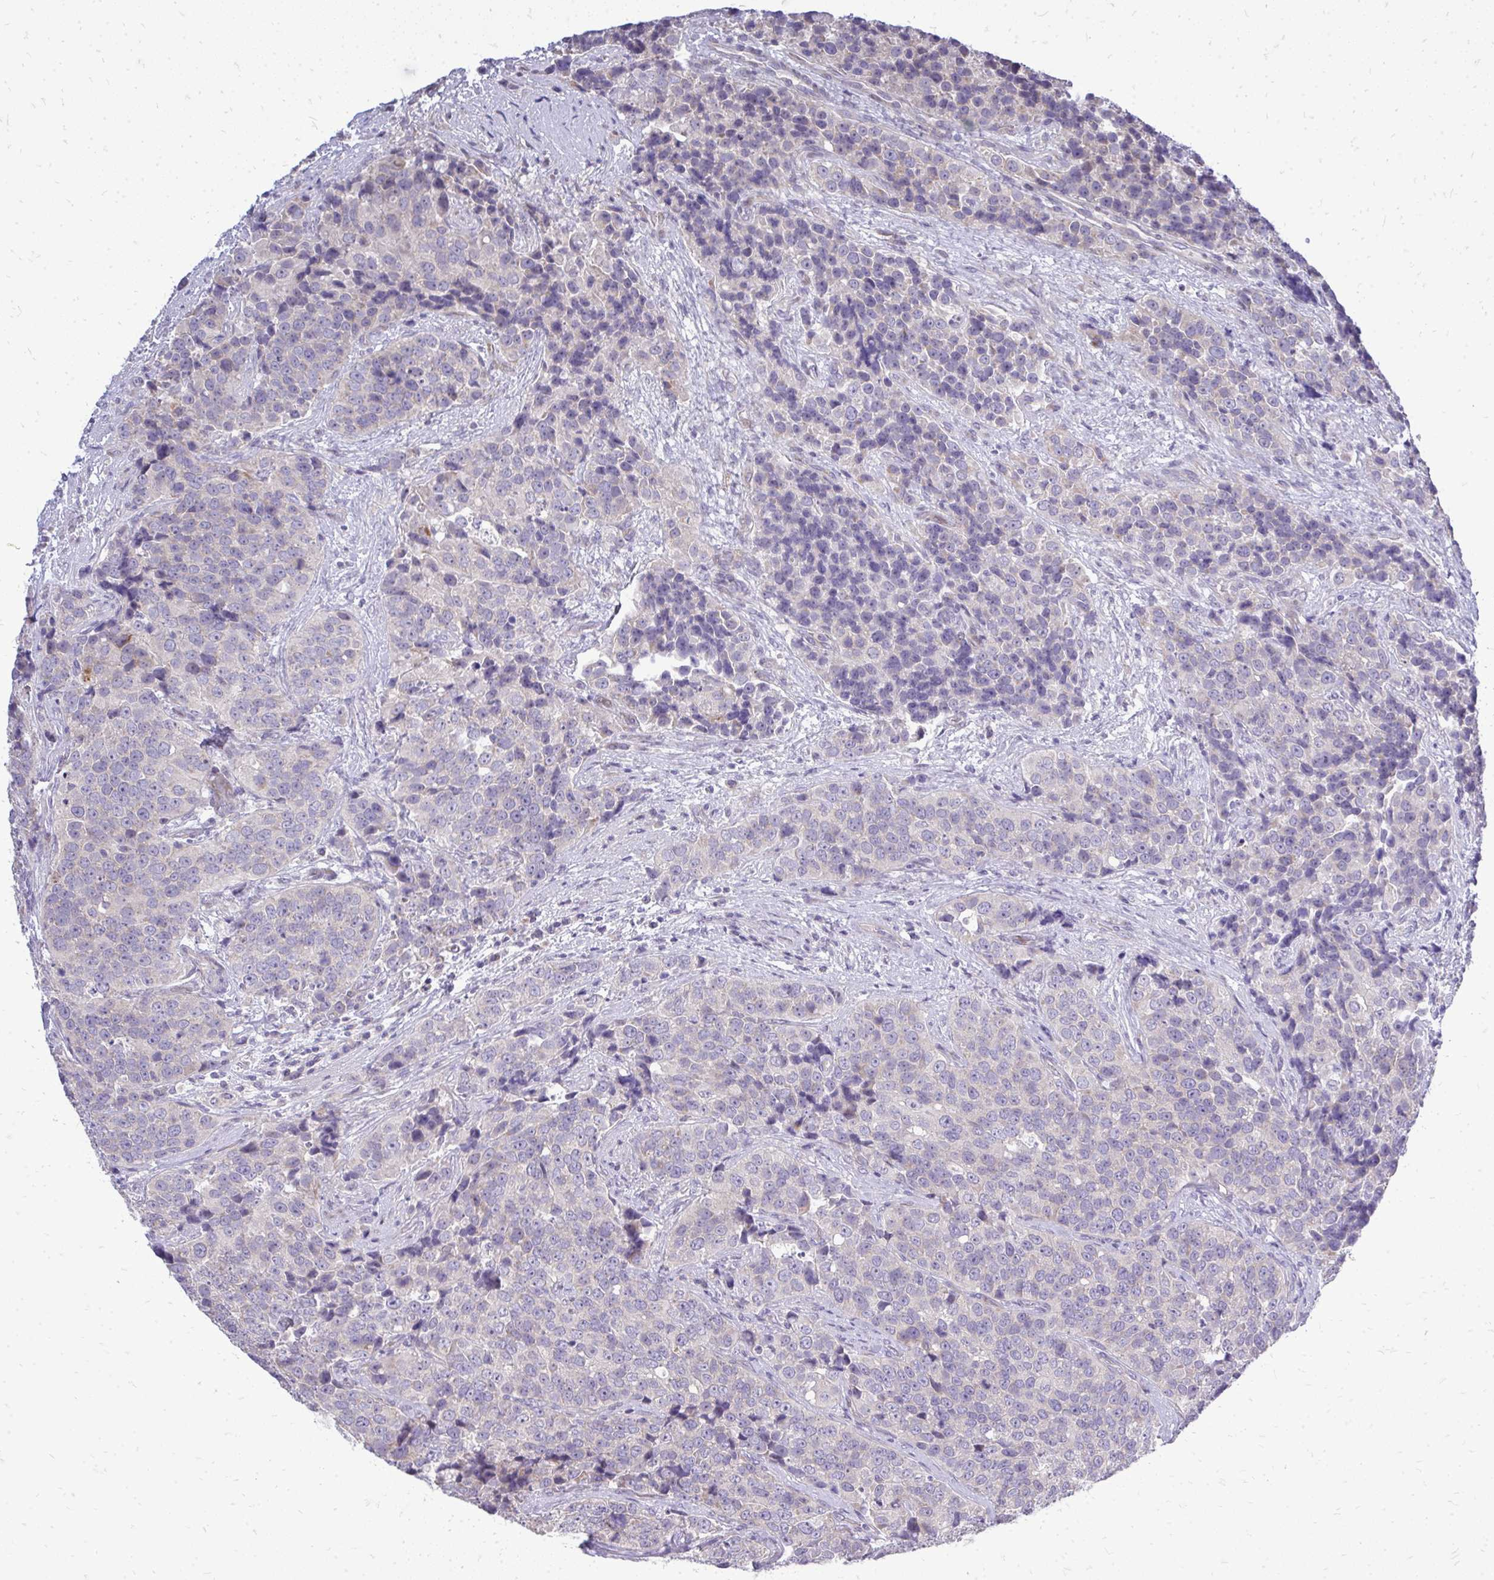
{"staining": {"intensity": "negative", "quantity": "none", "location": "none"}, "tissue": "urothelial cancer", "cell_type": "Tumor cells", "image_type": "cancer", "snomed": [{"axis": "morphology", "description": "Urothelial carcinoma, NOS"}, {"axis": "topography", "description": "Urinary bladder"}], "caption": "There is no significant positivity in tumor cells of transitional cell carcinoma.", "gene": "OR8D1", "patient": {"sex": "male", "age": 52}}